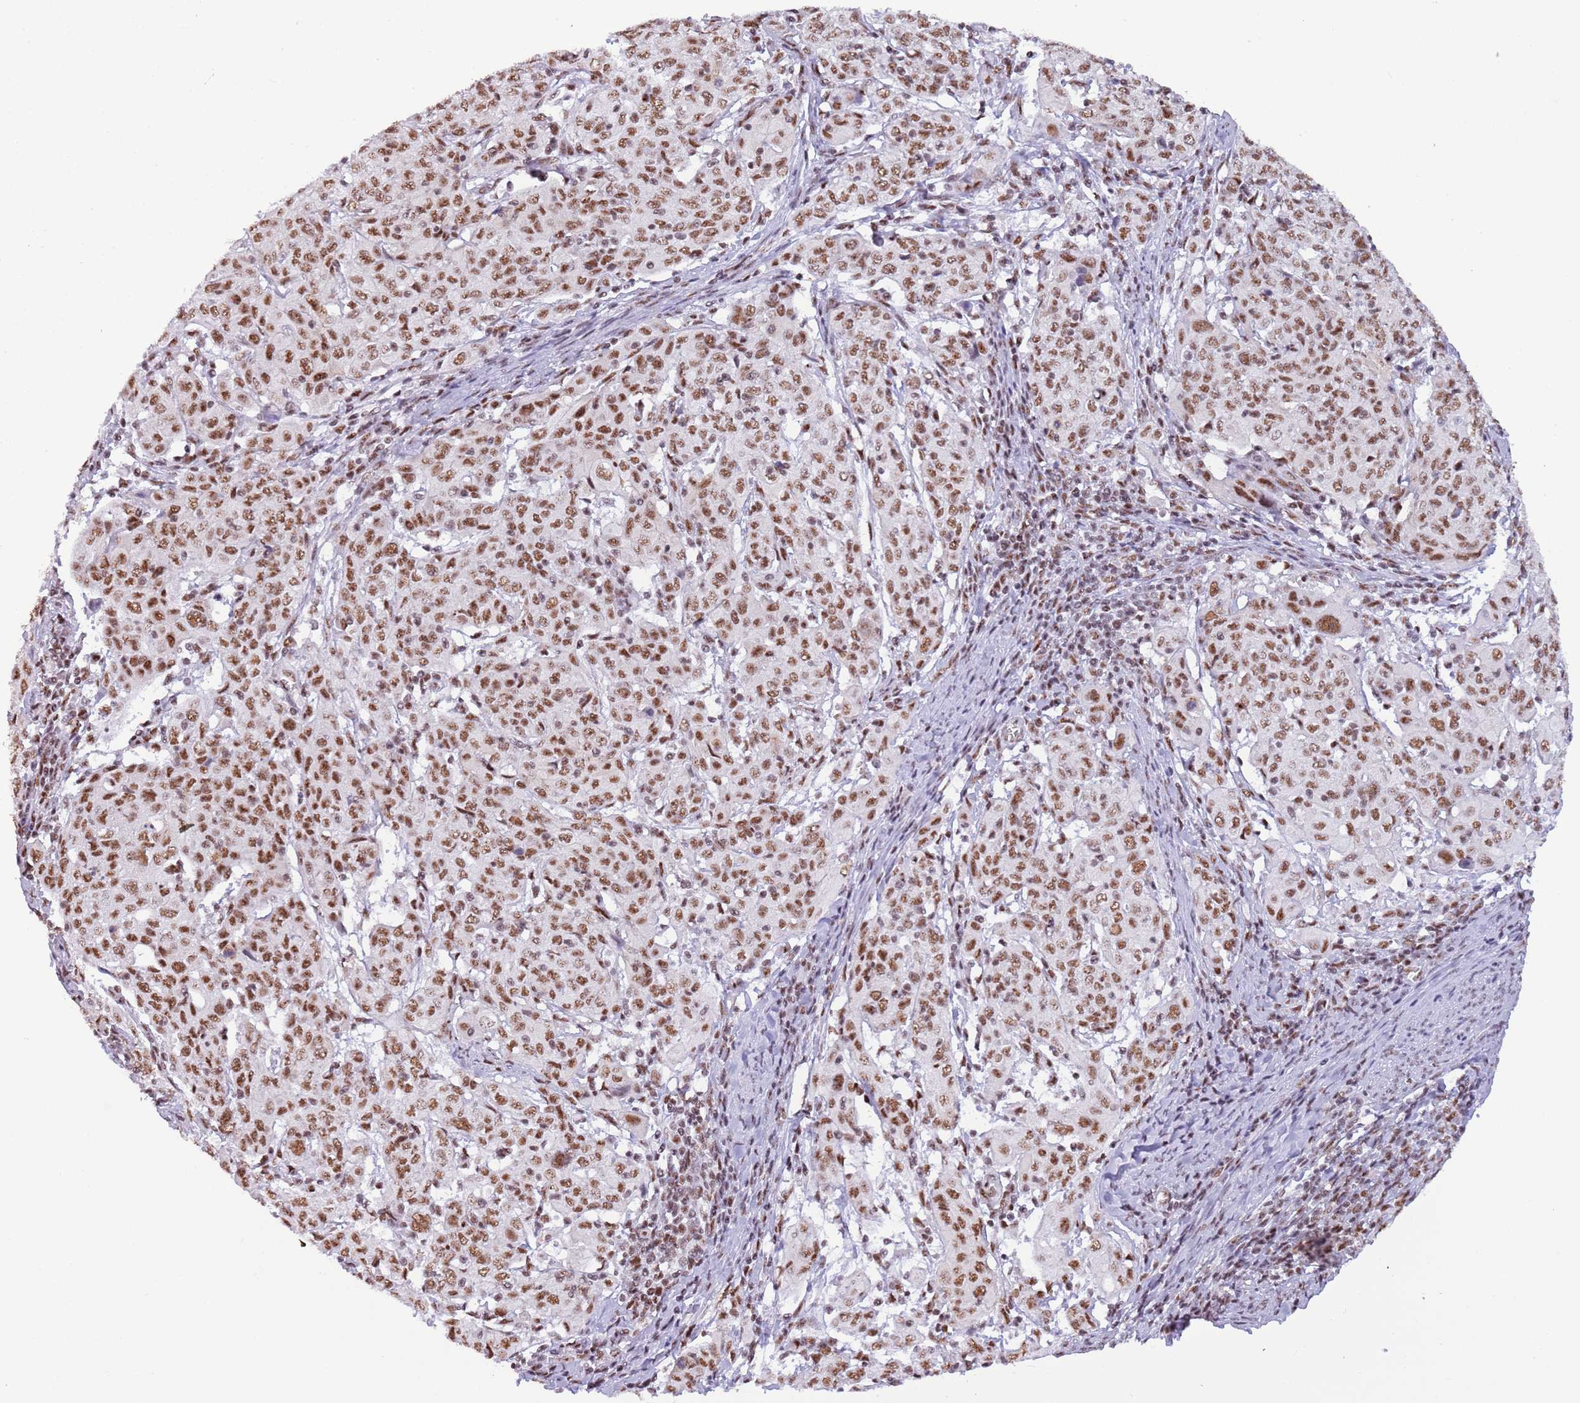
{"staining": {"intensity": "moderate", "quantity": ">75%", "location": "nuclear"}, "tissue": "cervical cancer", "cell_type": "Tumor cells", "image_type": "cancer", "snomed": [{"axis": "morphology", "description": "Squamous cell carcinoma, NOS"}, {"axis": "topography", "description": "Cervix"}], "caption": "Human squamous cell carcinoma (cervical) stained with a brown dye shows moderate nuclear positive staining in approximately >75% of tumor cells.", "gene": "SF3A2", "patient": {"sex": "female", "age": 67}}